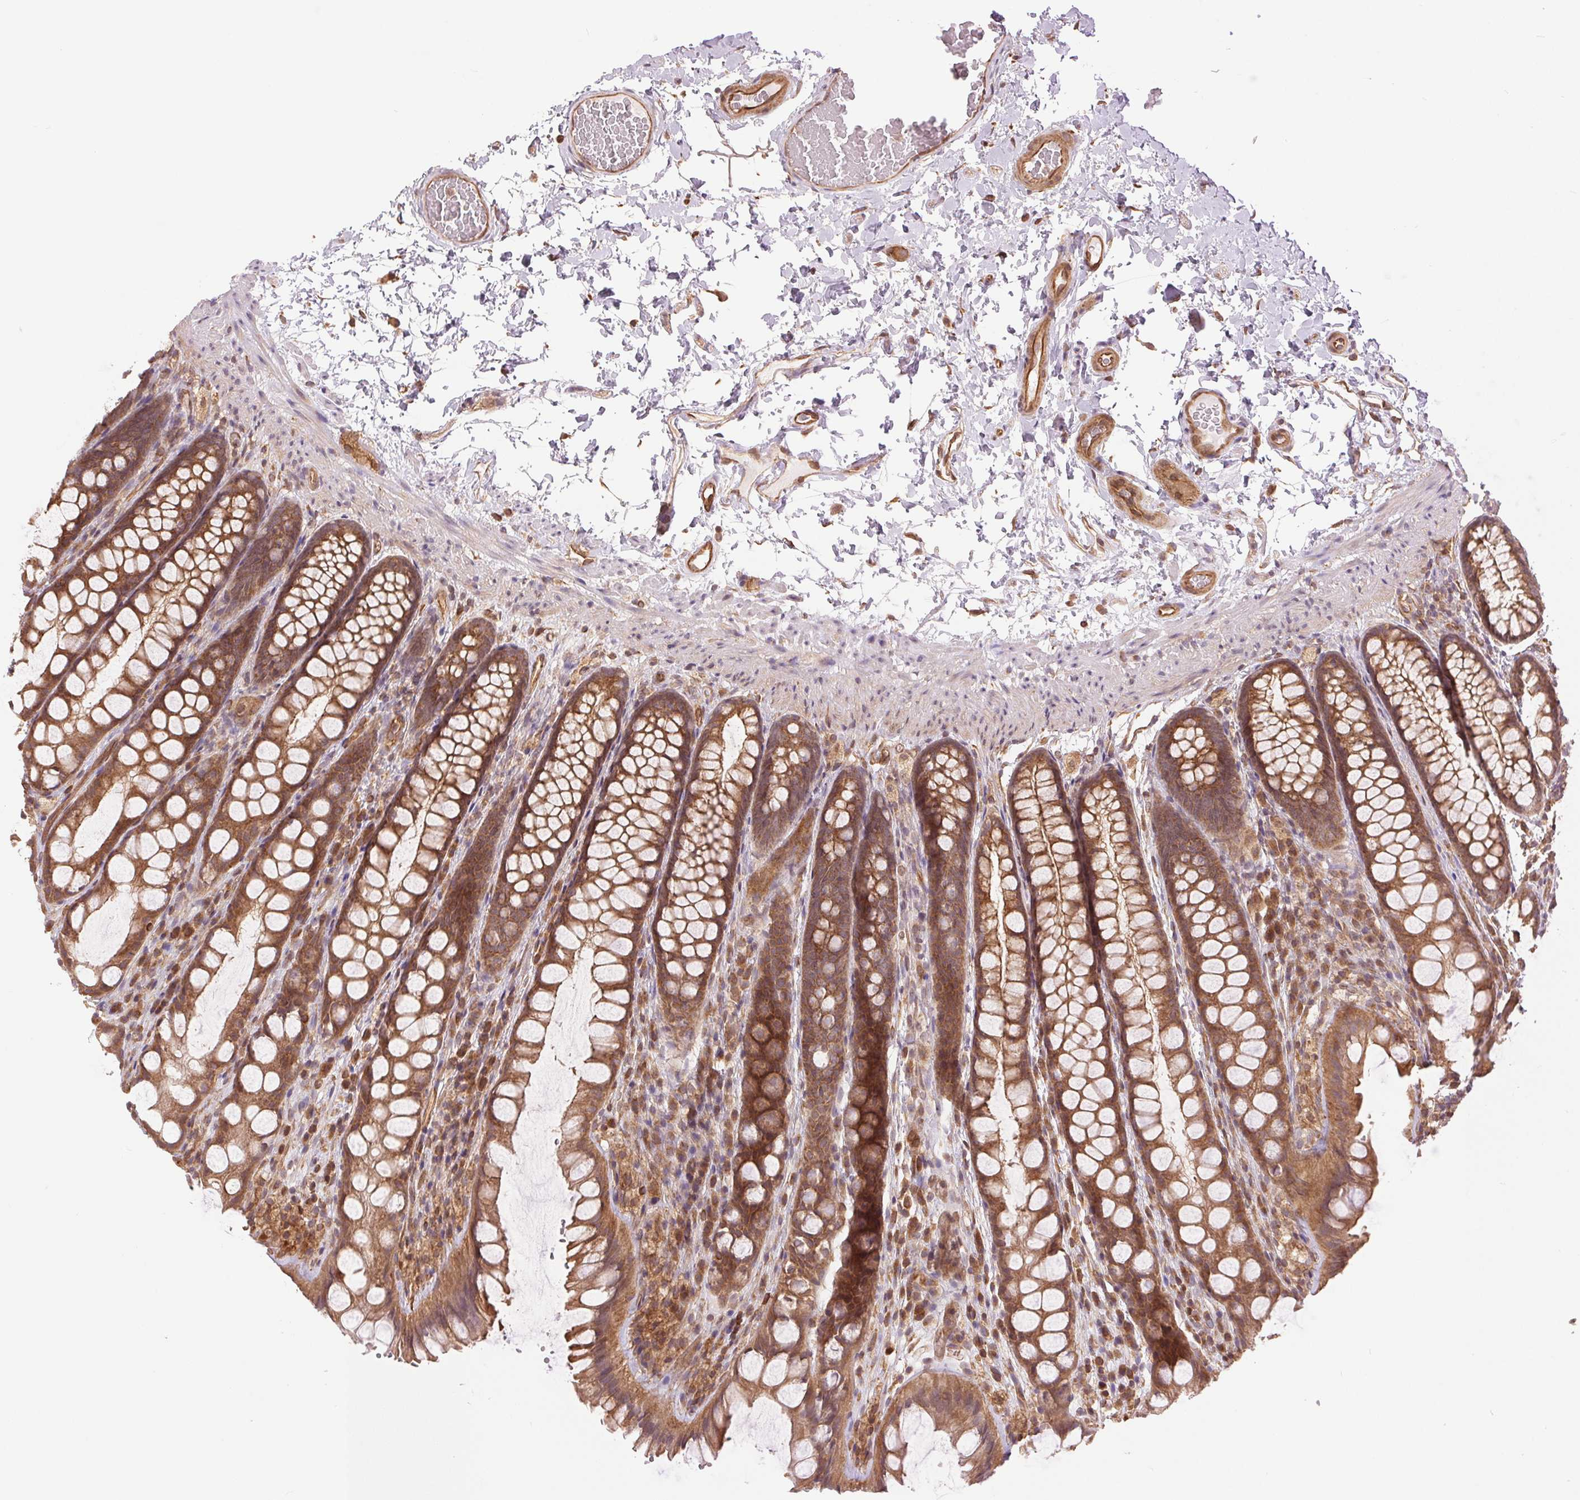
{"staining": {"intensity": "moderate", "quantity": ">75%", "location": "cytoplasmic/membranous"}, "tissue": "colon", "cell_type": "Endothelial cells", "image_type": "normal", "snomed": [{"axis": "morphology", "description": "Normal tissue, NOS"}, {"axis": "topography", "description": "Colon"}], "caption": "This is an image of immunohistochemistry (IHC) staining of unremarkable colon, which shows moderate positivity in the cytoplasmic/membranous of endothelial cells.", "gene": "STARD7", "patient": {"sex": "male", "age": 47}}